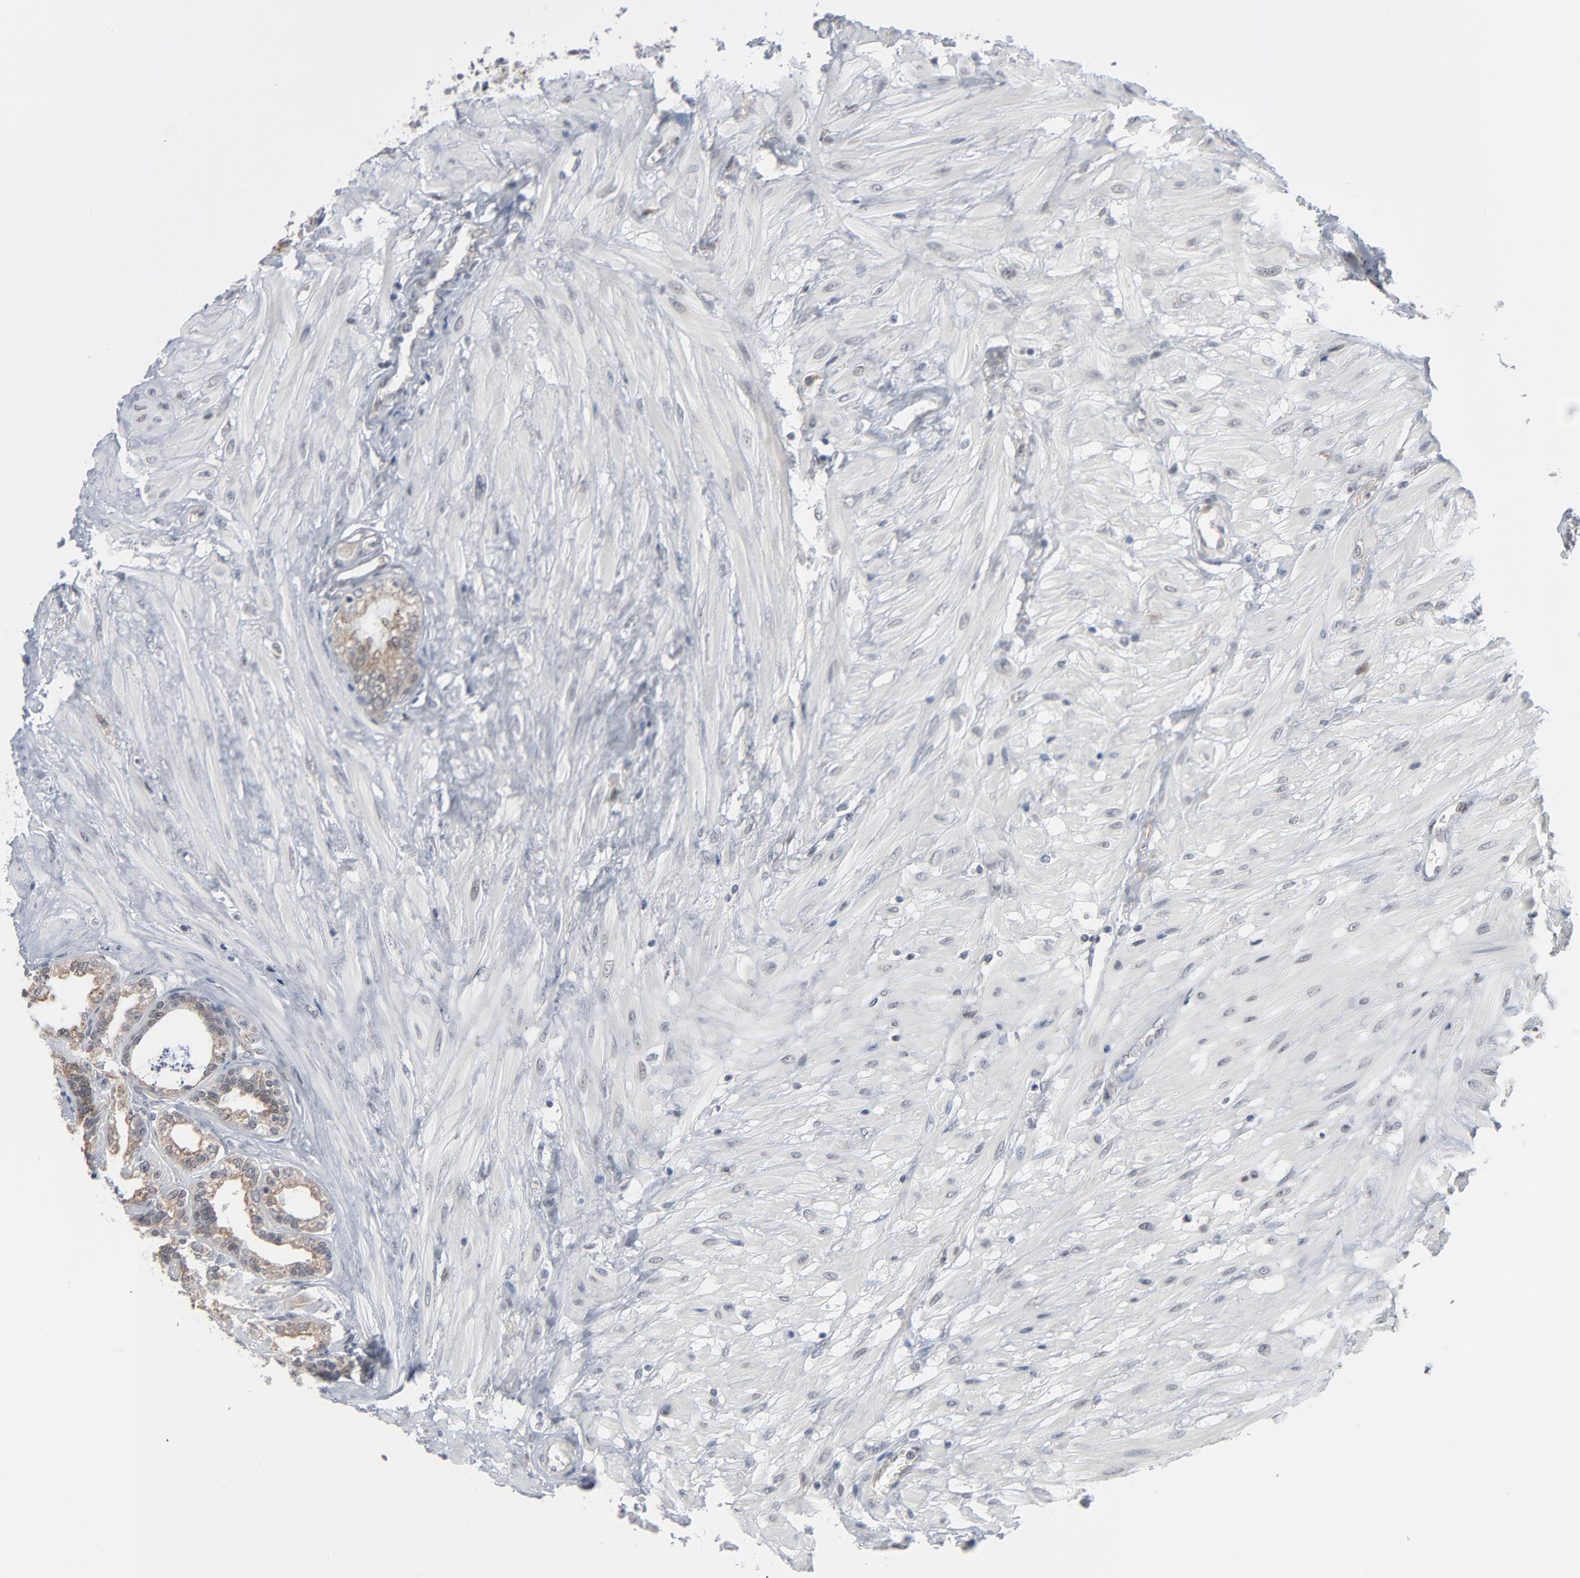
{"staining": {"intensity": "weak", "quantity": ">75%", "location": "cytoplasmic/membranous"}, "tissue": "seminal vesicle", "cell_type": "Glandular cells", "image_type": "normal", "snomed": [{"axis": "morphology", "description": "Normal tissue, NOS"}, {"axis": "morphology", "description": "Inflammation, NOS"}, {"axis": "topography", "description": "Urinary bladder"}, {"axis": "topography", "description": "Prostate"}, {"axis": "topography", "description": "Seminal veicle"}], "caption": "Unremarkable seminal vesicle displays weak cytoplasmic/membranous staining in approximately >75% of glandular cells, visualized by immunohistochemistry. (DAB (3,3'-diaminobenzidine) IHC with brightfield microscopy, high magnification).", "gene": "ITPR3", "patient": {"sex": "male", "age": 82}}